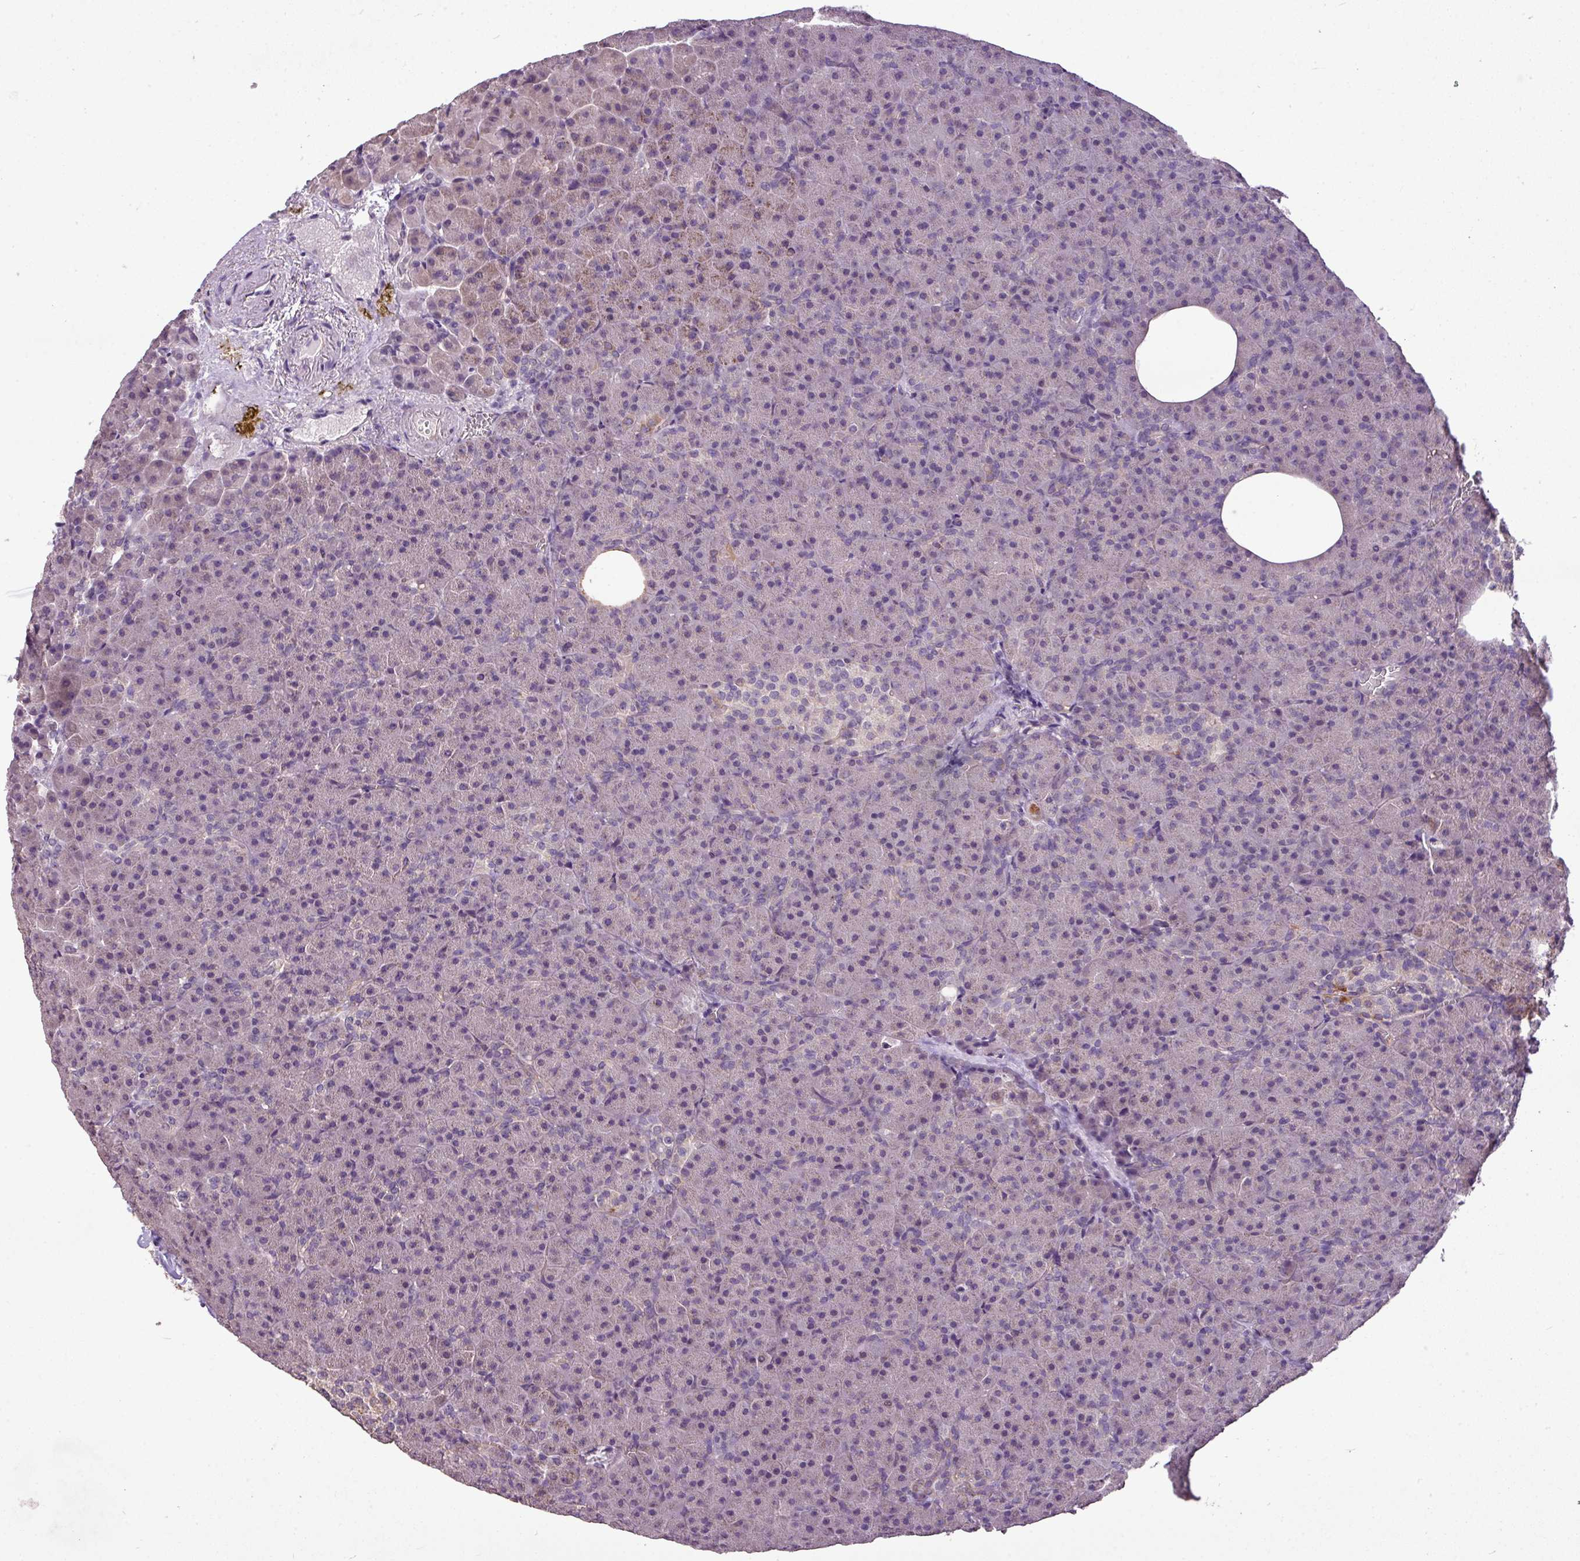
{"staining": {"intensity": "weak", "quantity": "<25%", "location": "cytoplasmic/membranous"}, "tissue": "pancreas", "cell_type": "Exocrine glandular cells", "image_type": "normal", "snomed": [{"axis": "morphology", "description": "Normal tissue, NOS"}, {"axis": "topography", "description": "Pancreas"}], "caption": "Immunohistochemistry micrograph of unremarkable pancreas: human pancreas stained with DAB reveals no significant protein positivity in exocrine glandular cells.", "gene": "ALDH2", "patient": {"sex": "female", "age": 74}}